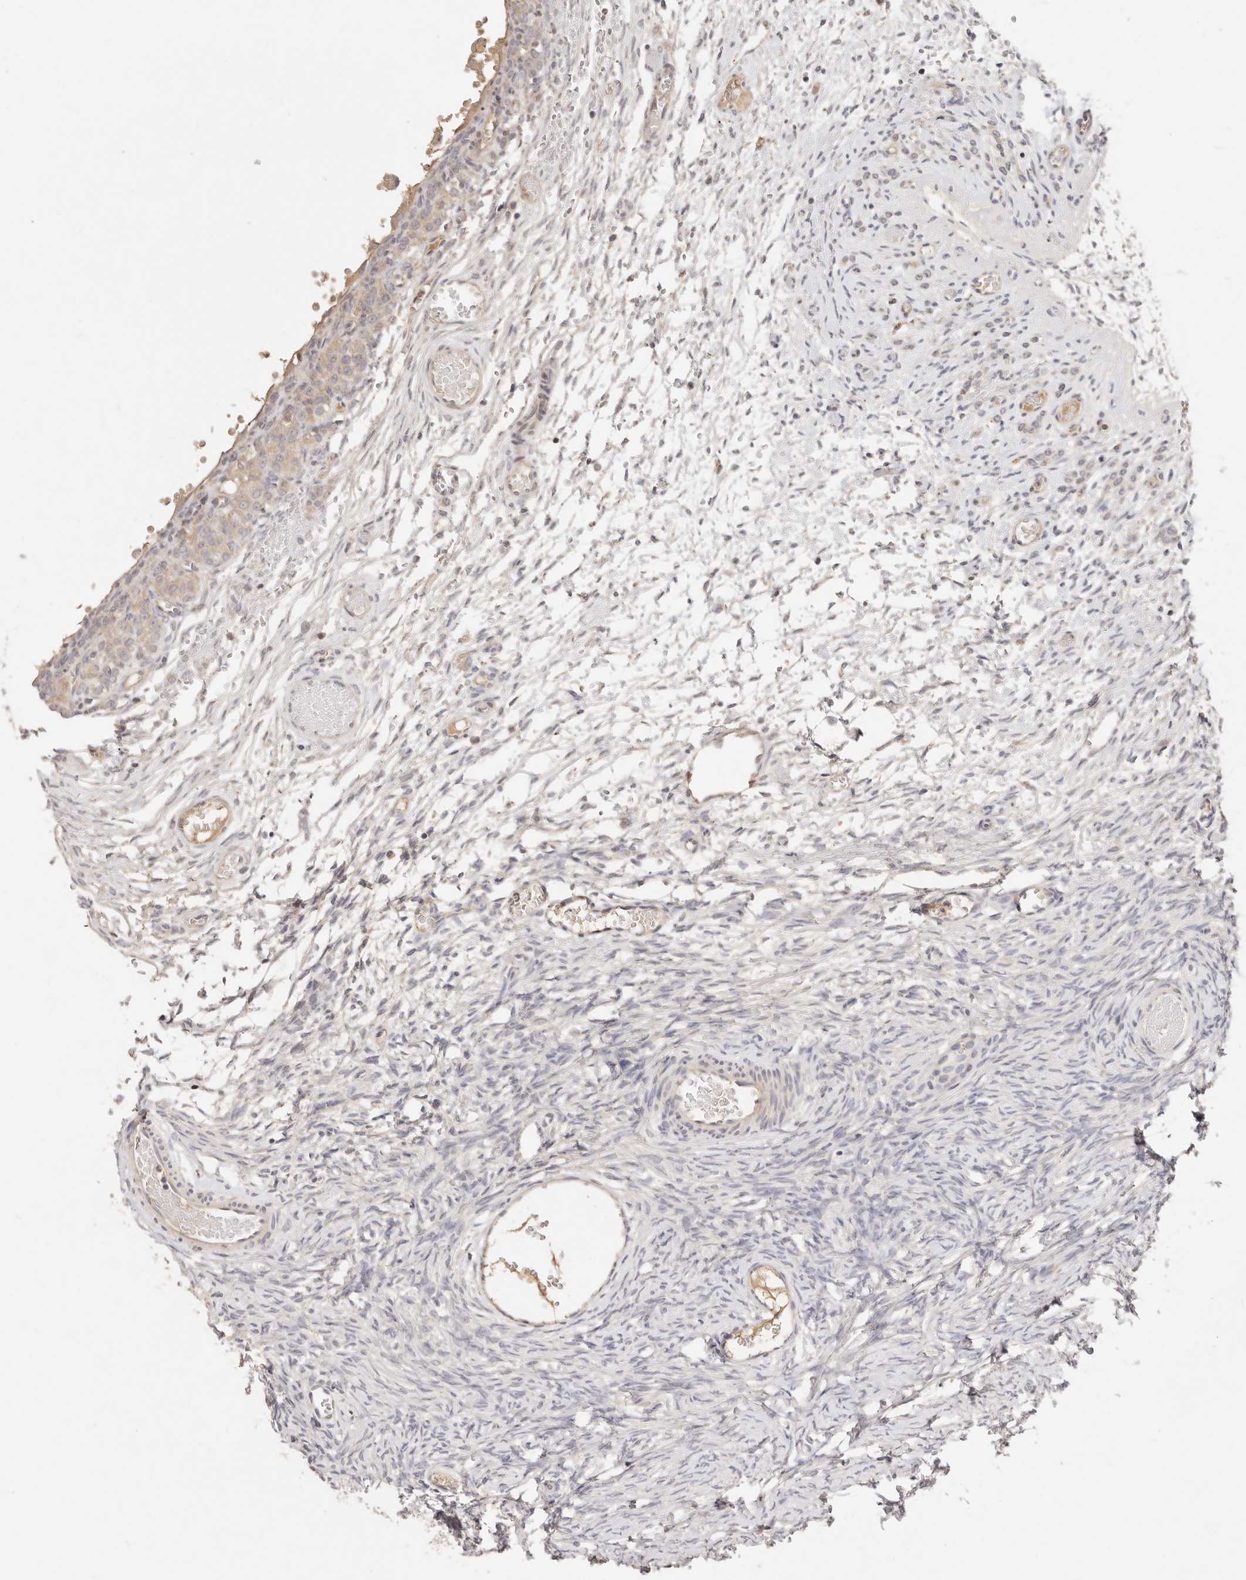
{"staining": {"intensity": "negative", "quantity": "none", "location": "none"}, "tissue": "ovary", "cell_type": "Ovarian stroma cells", "image_type": "normal", "snomed": [{"axis": "morphology", "description": "Adenocarcinoma, NOS"}, {"axis": "topography", "description": "Endometrium"}], "caption": "The micrograph displays no staining of ovarian stroma cells in normal ovary.", "gene": "CXADR", "patient": {"sex": "female", "age": 32}}